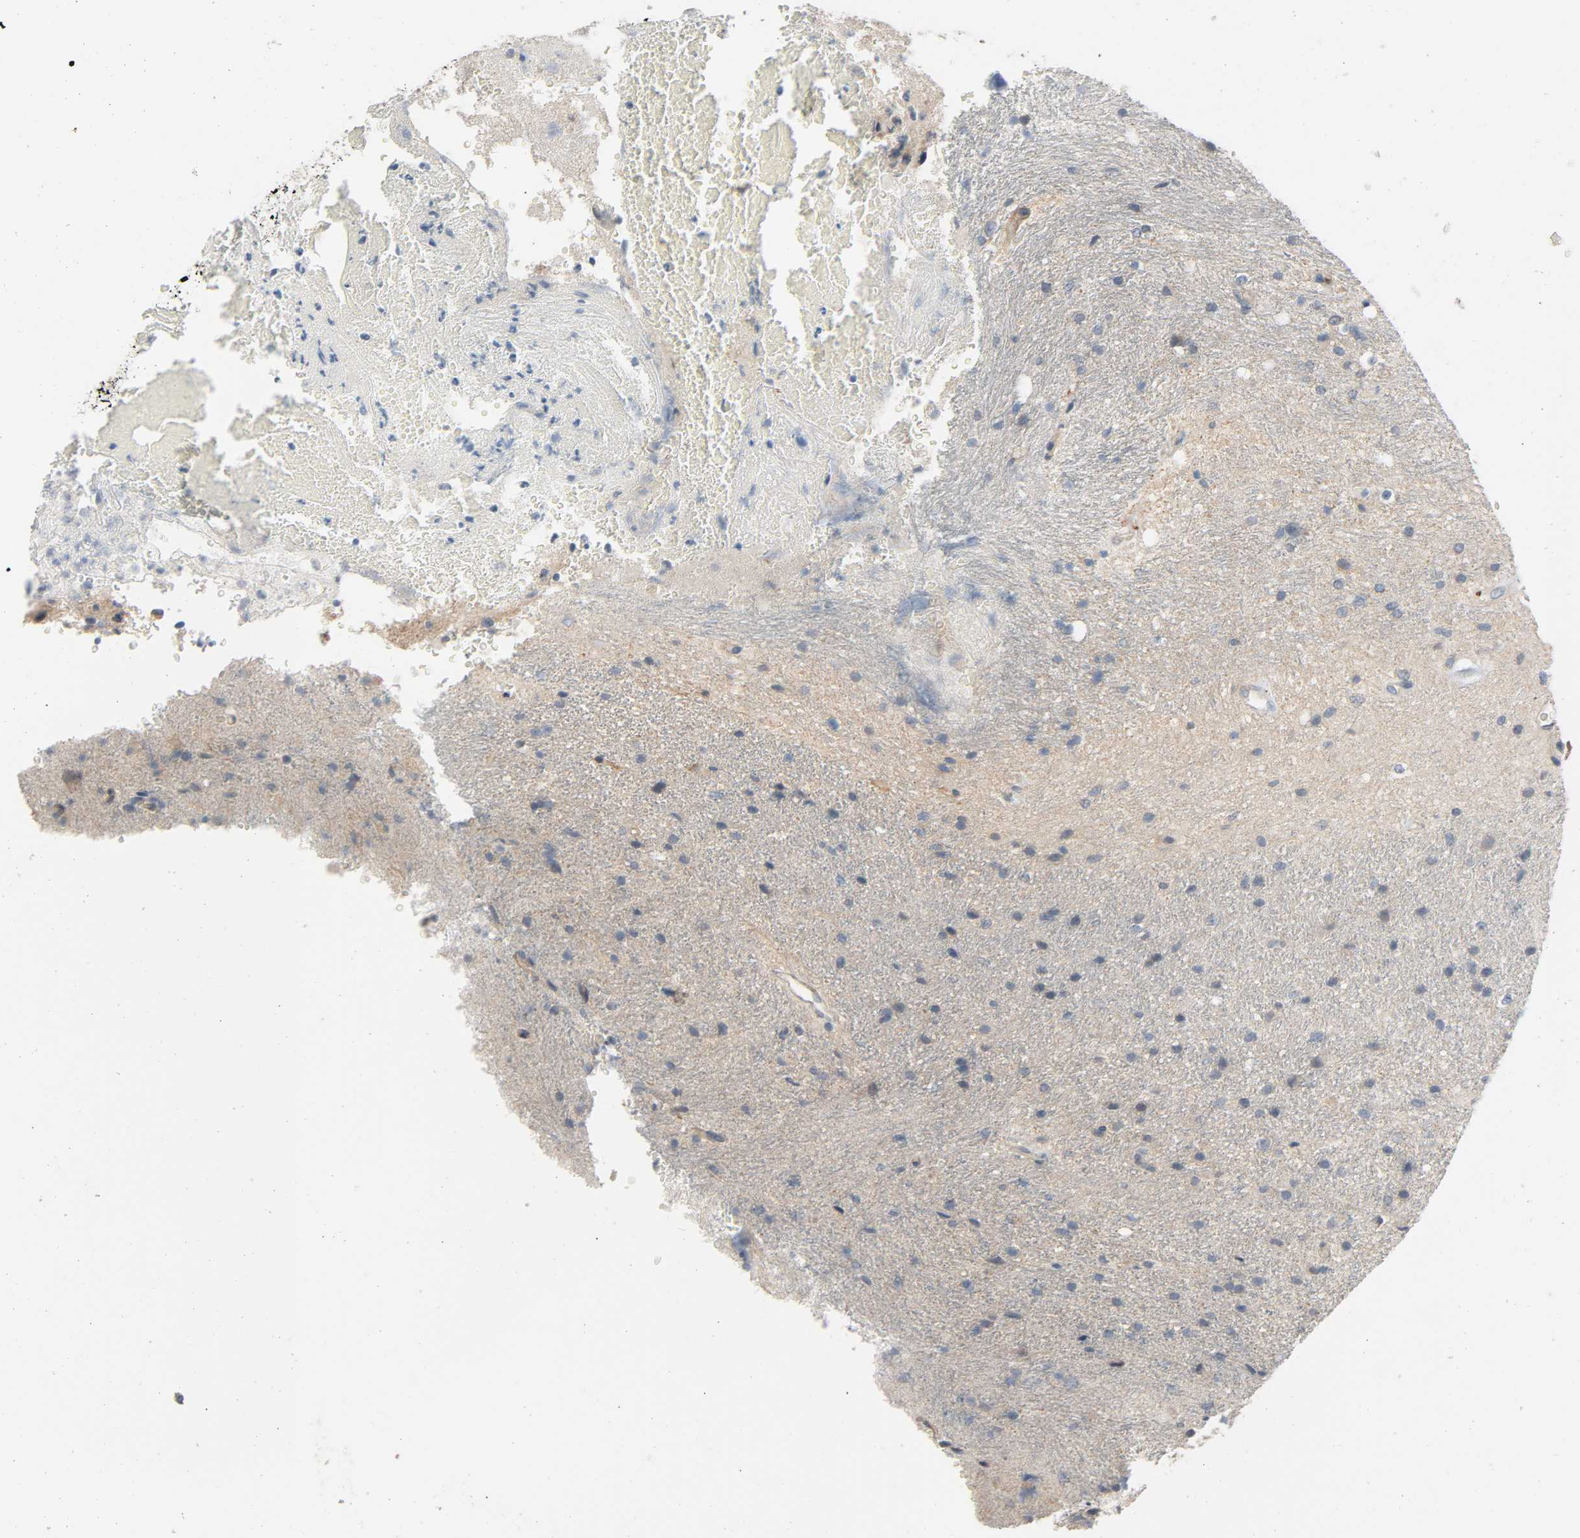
{"staining": {"intensity": "weak", "quantity": "25%-75%", "location": "cytoplasmic/membranous"}, "tissue": "glioma", "cell_type": "Tumor cells", "image_type": "cancer", "snomed": [{"axis": "morphology", "description": "Normal tissue, NOS"}, {"axis": "morphology", "description": "Glioma, malignant, High grade"}, {"axis": "topography", "description": "Cerebral cortex"}], "caption": "Immunohistochemistry photomicrograph of human glioma stained for a protein (brown), which displays low levels of weak cytoplasmic/membranous staining in about 25%-75% of tumor cells.", "gene": "LIMCH1", "patient": {"sex": "male", "age": 56}}